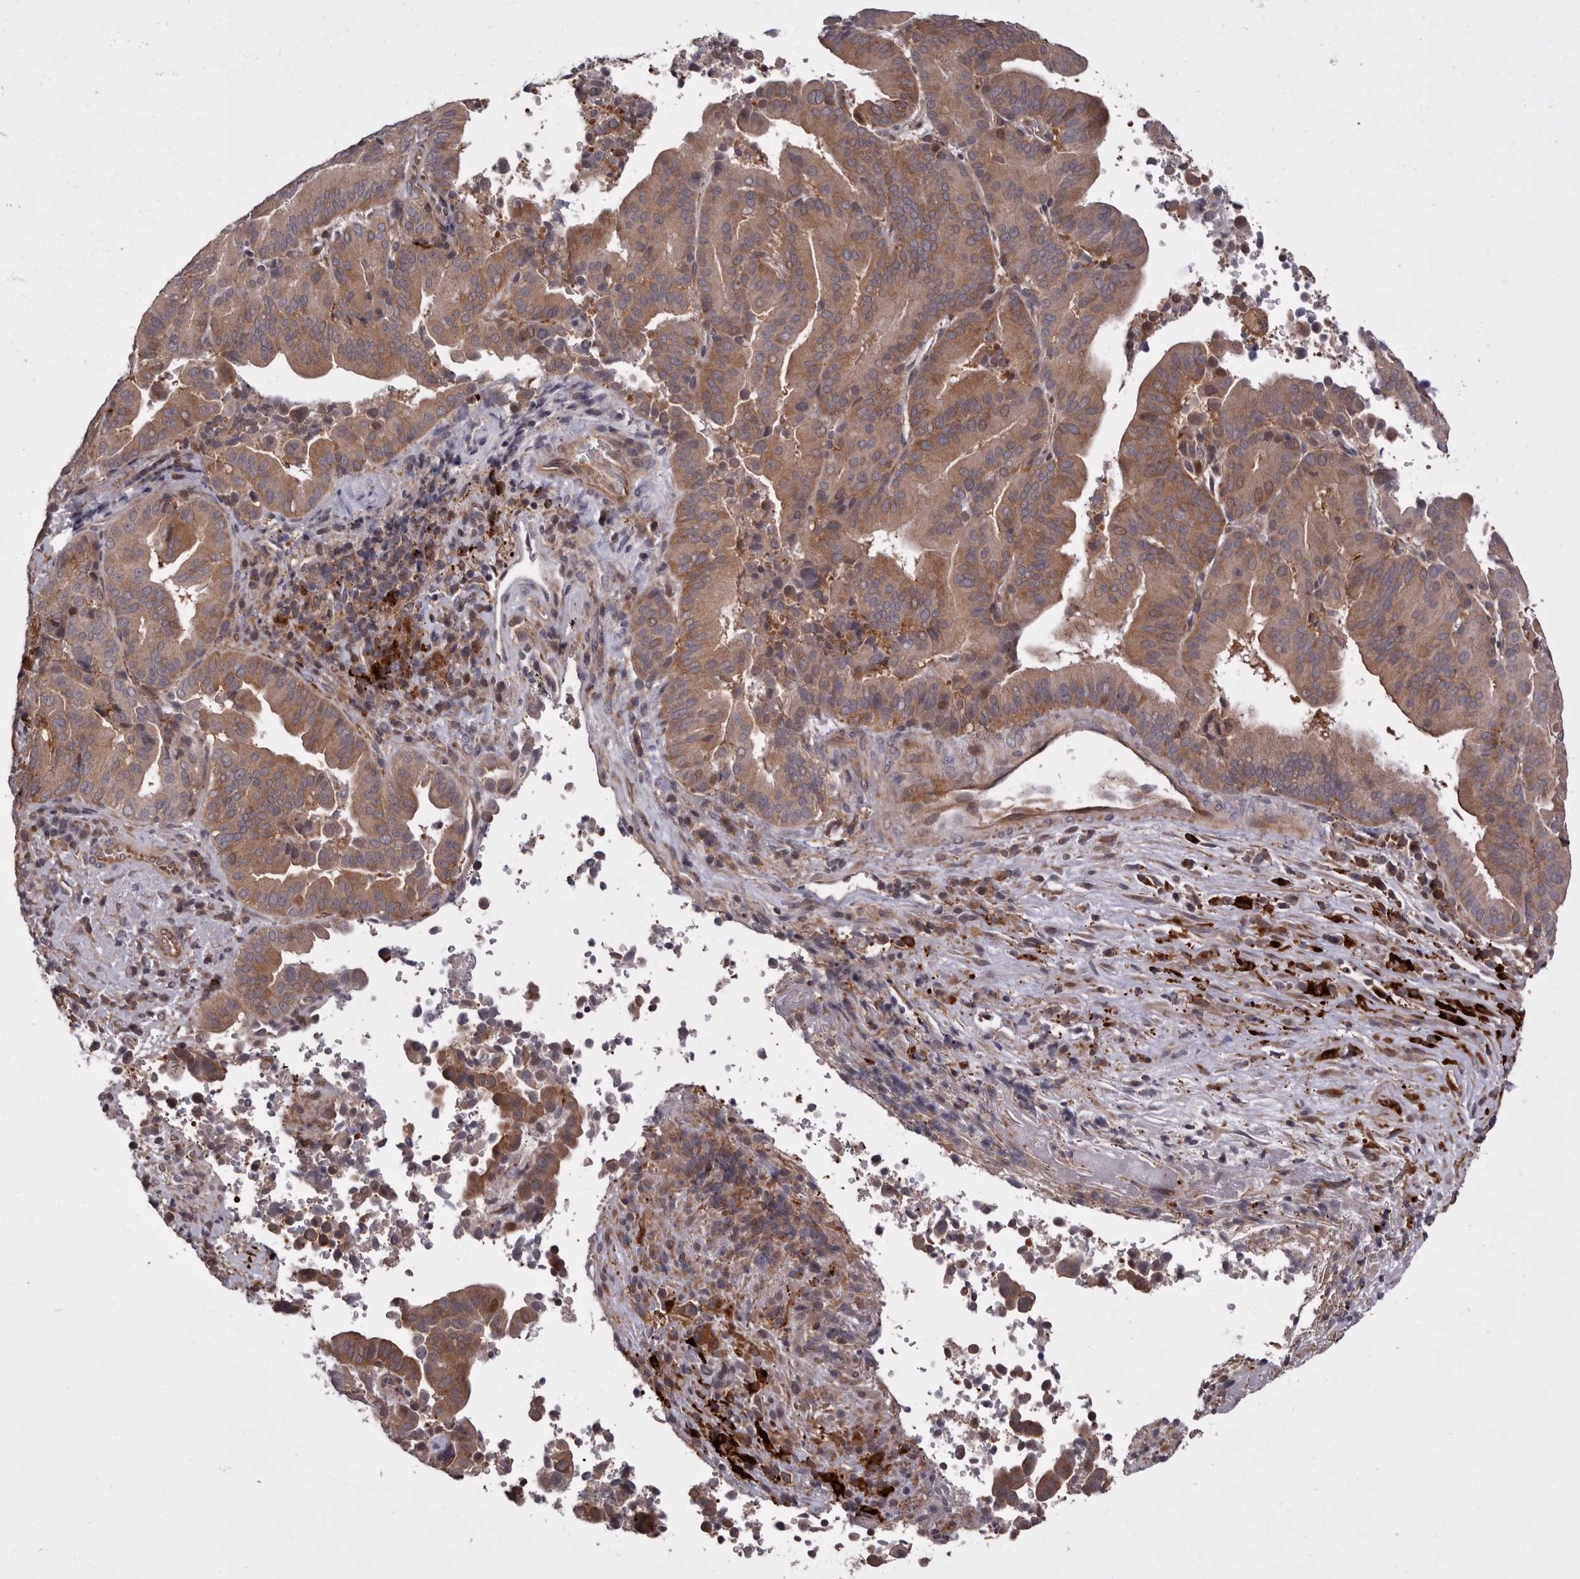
{"staining": {"intensity": "weak", "quantity": ">75%", "location": "cytoplasmic/membranous"}, "tissue": "liver cancer", "cell_type": "Tumor cells", "image_type": "cancer", "snomed": [{"axis": "morphology", "description": "Cholangiocarcinoma"}, {"axis": "topography", "description": "Liver"}], "caption": "Protein analysis of liver cancer tissue exhibits weak cytoplasmic/membranous expression in about >75% of tumor cells.", "gene": "FGFR4", "patient": {"sex": "female", "age": 75}}